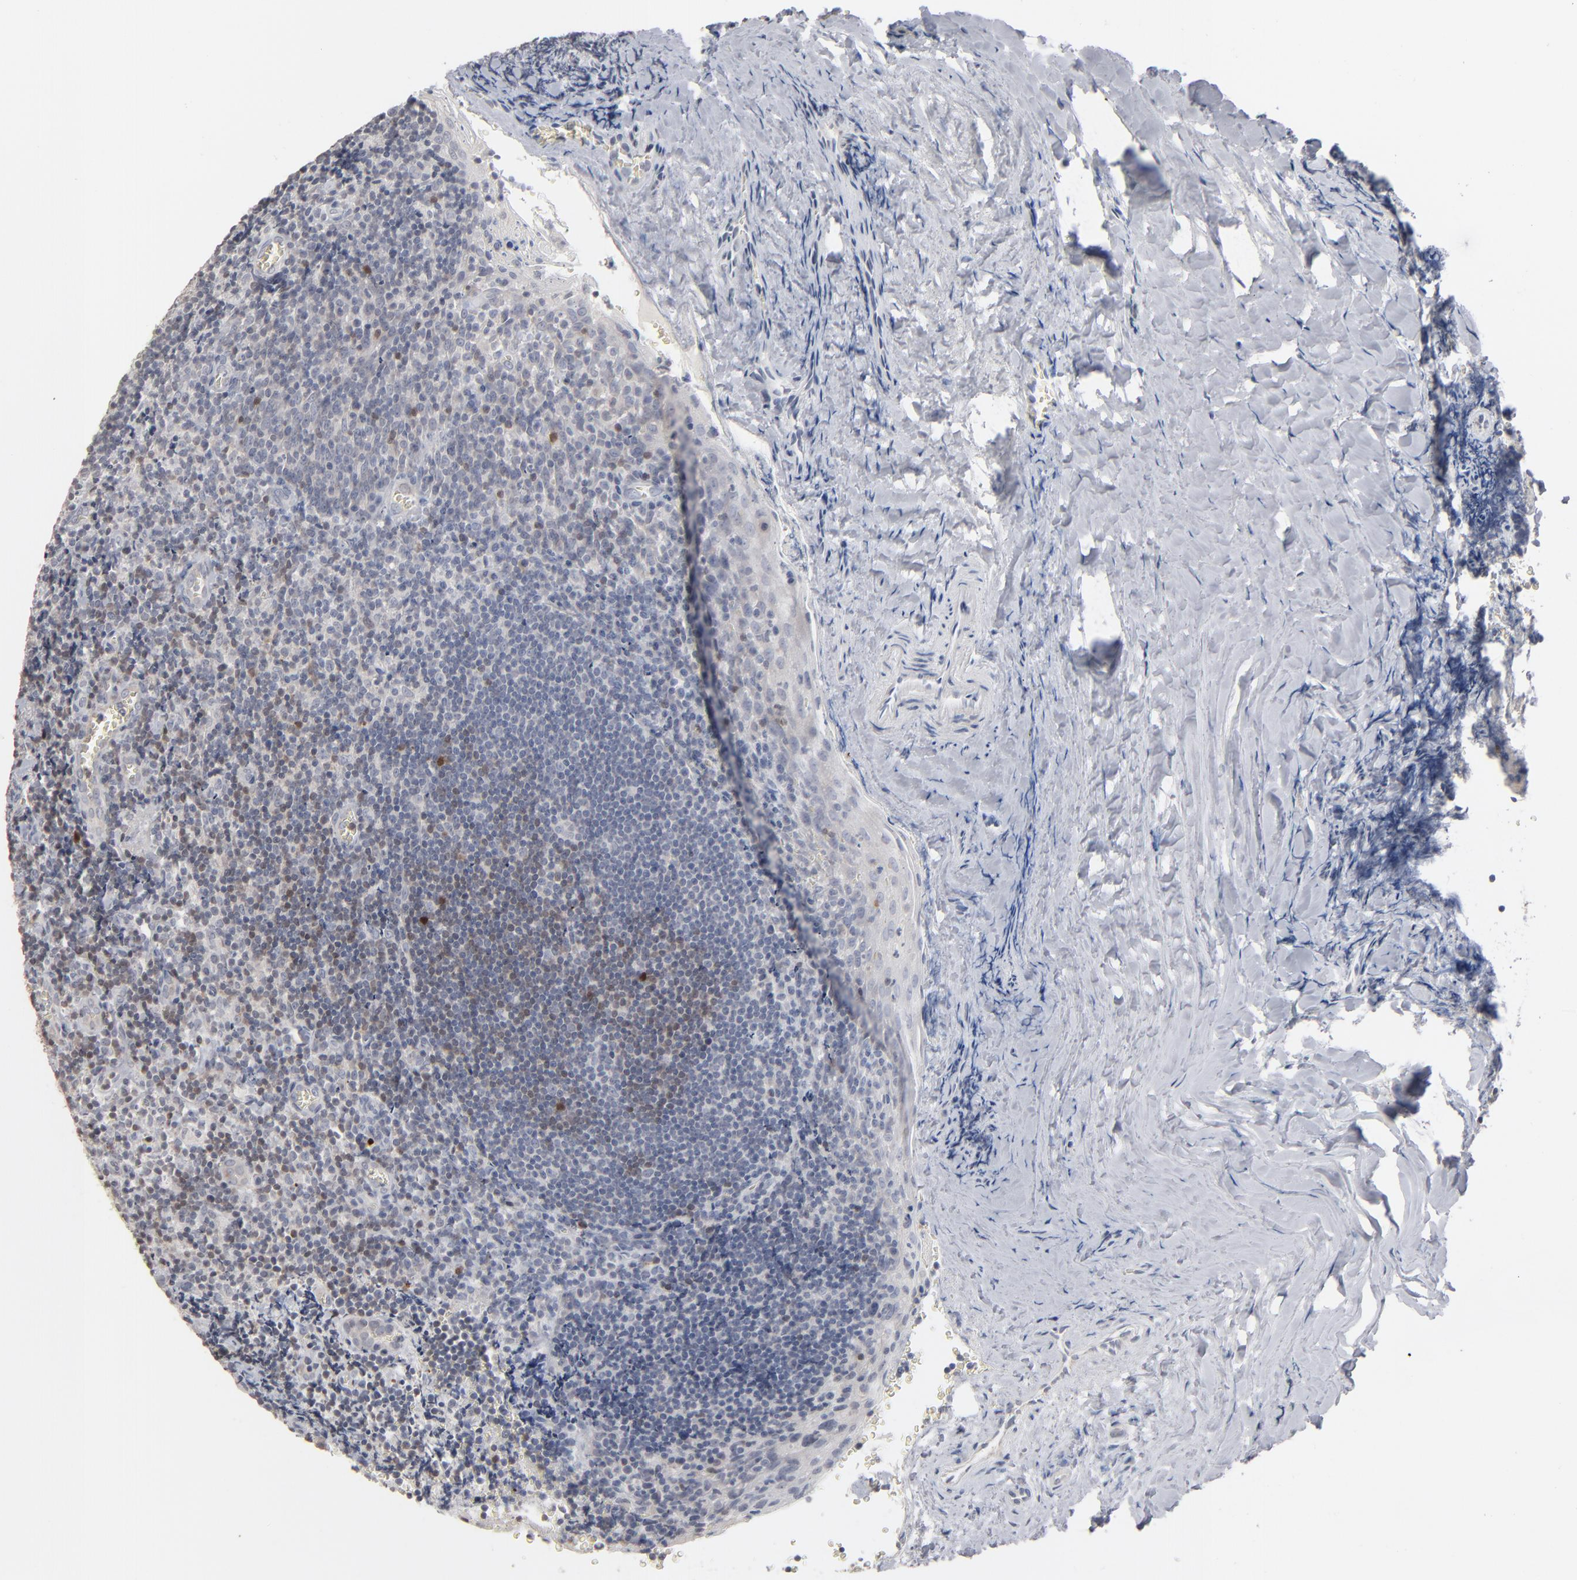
{"staining": {"intensity": "weak", "quantity": "<25%", "location": "cytoplasmic/membranous"}, "tissue": "tonsil", "cell_type": "Germinal center cells", "image_type": "normal", "snomed": [{"axis": "morphology", "description": "Normal tissue, NOS"}, {"axis": "topography", "description": "Tonsil"}], "caption": "The photomicrograph reveals no significant expression in germinal center cells of tonsil. (DAB immunohistochemistry (IHC), high magnification).", "gene": "STAT4", "patient": {"sex": "male", "age": 20}}